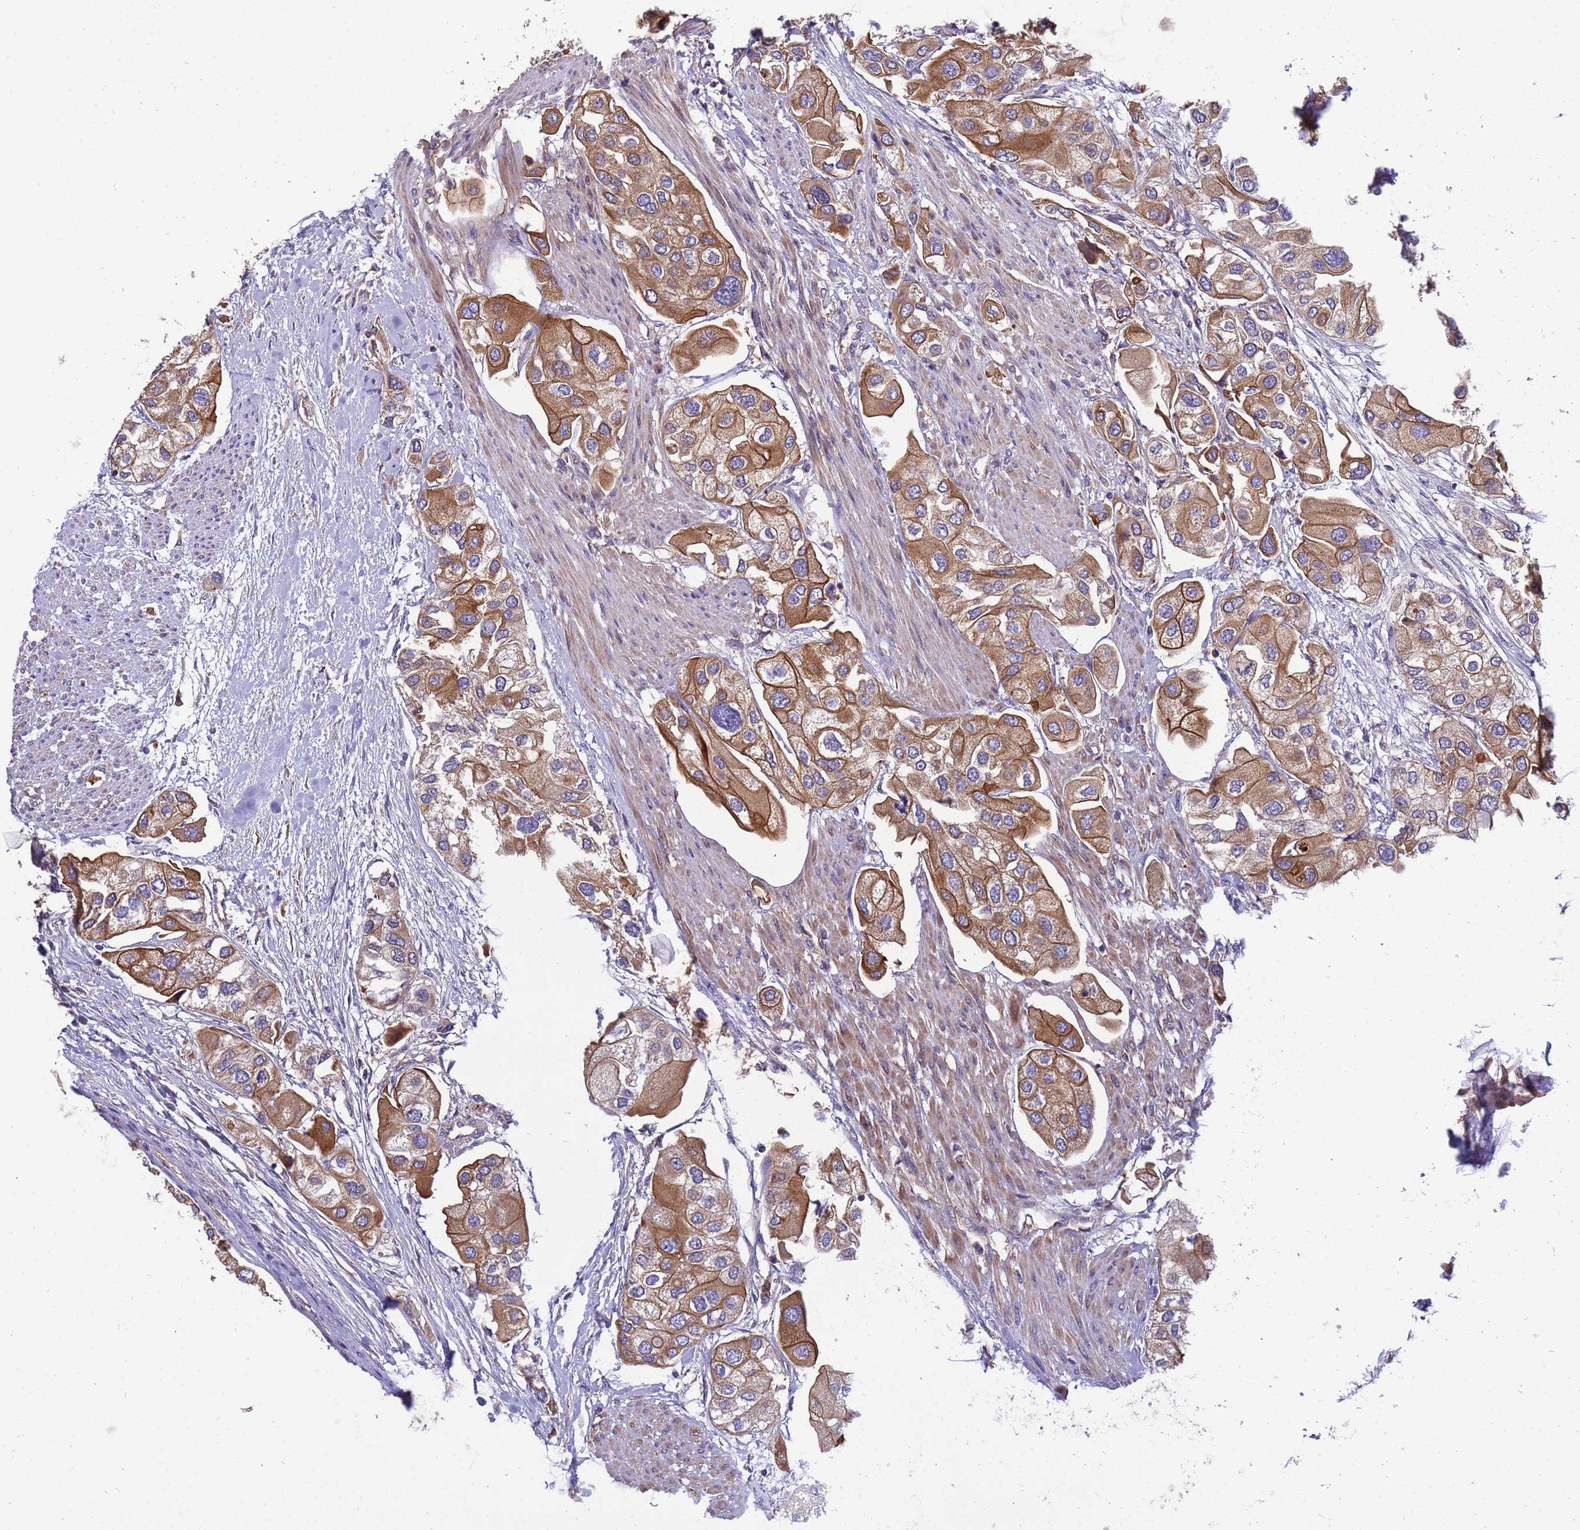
{"staining": {"intensity": "strong", "quantity": ">75%", "location": "cytoplasmic/membranous"}, "tissue": "urothelial cancer", "cell_type": "Tumor cells", "image_type": "cancer", "snomed": [{"axis": "morphology", "description": "Urothelial carcinoma, High grade"}, {"axis": "topography", "description": "Urinary bladder"}], "caption": "Urothelial cancer stained with a brown dye exhibits strong cytoplasmic/membranous positive positivity in approximately >75% of tumor cells.", "gene": "SMCO3", "patient": {"sex": "male", "age": 64}}